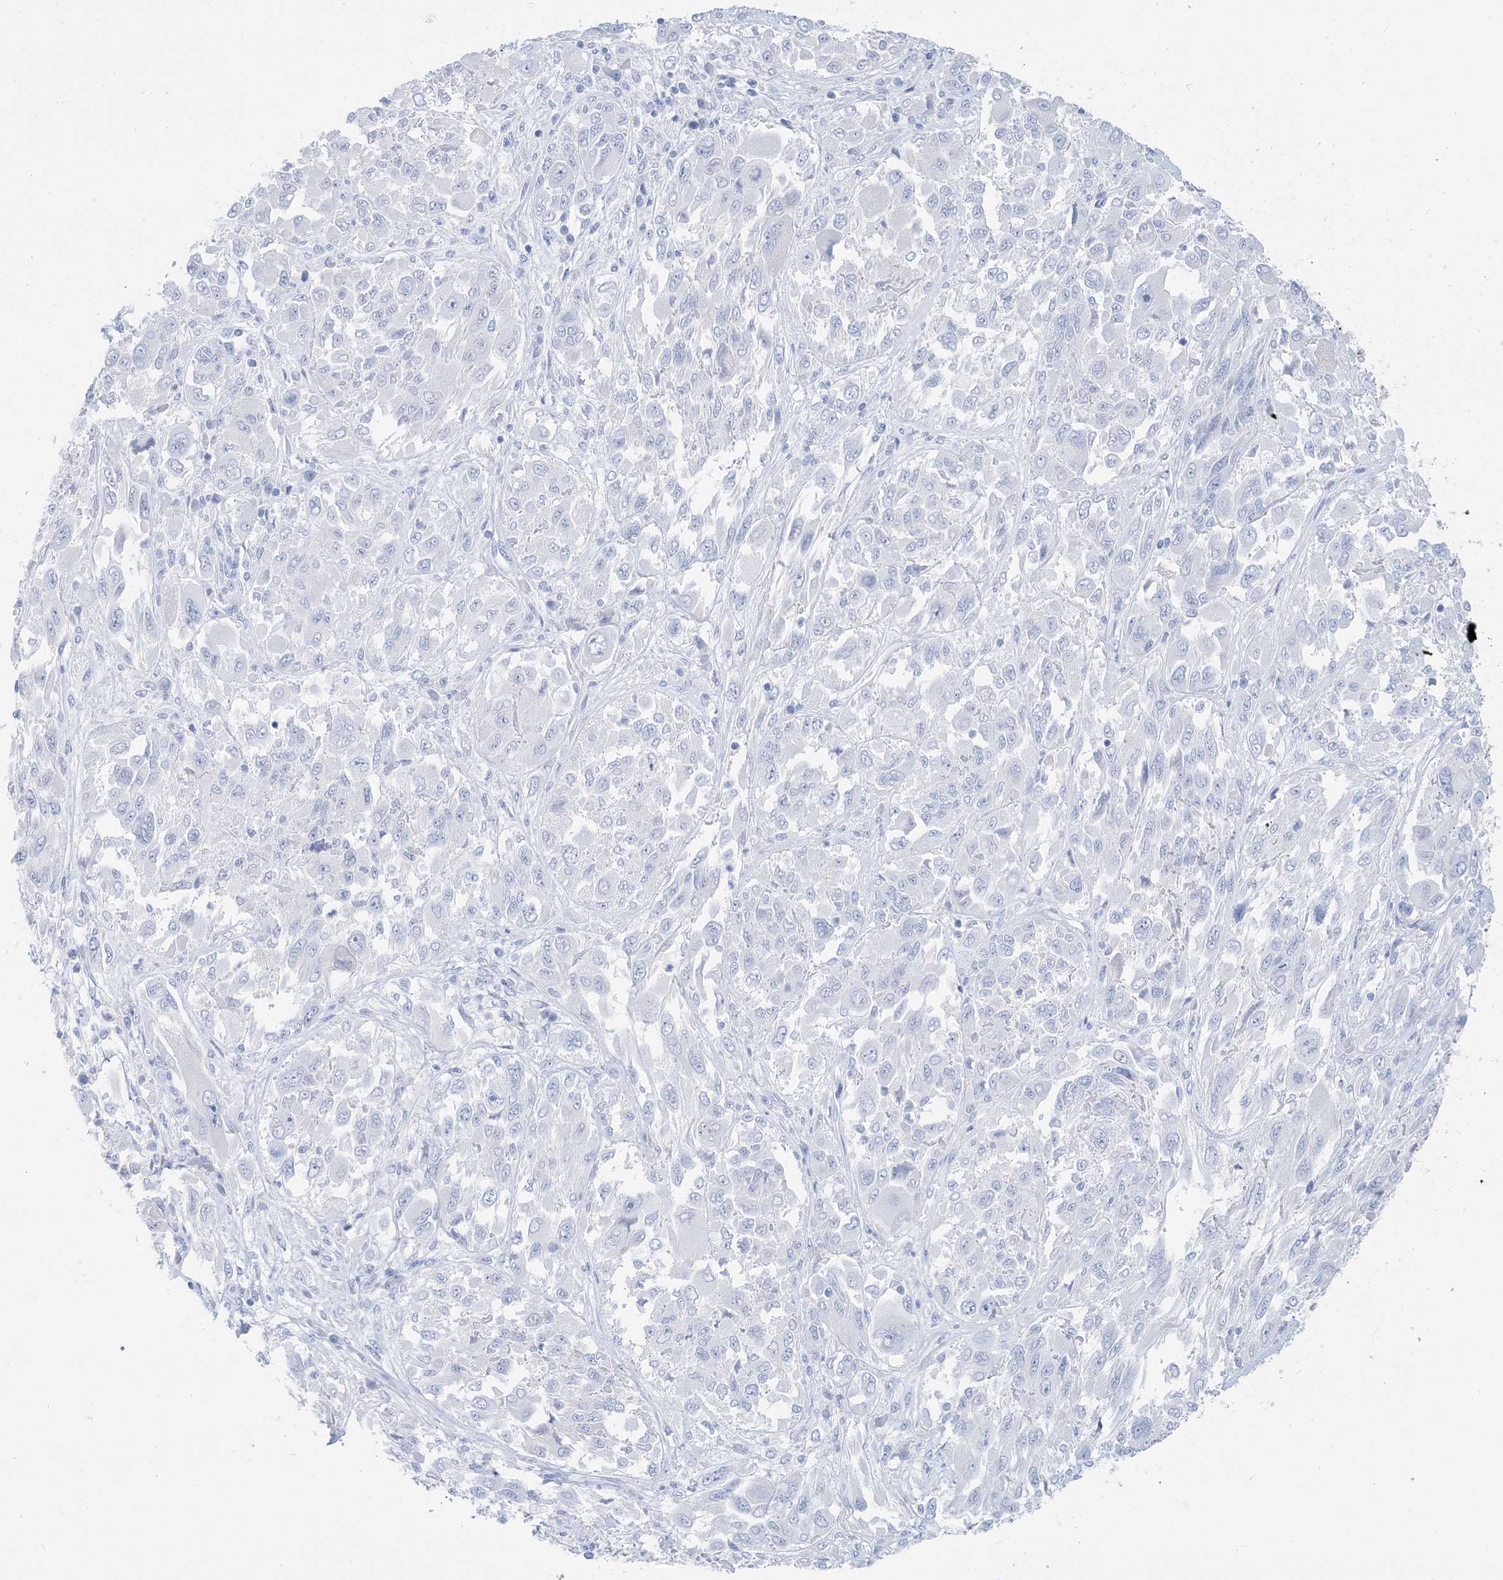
{"staining": {"intensity": "negative", "quantity": "none", "location": "none"}, "tissue": "melanoma", "cell_type": "Tumor cells", "image_type": "cancer", "snomed": [{"axis": "morphology", "description": "Malignant melanoma, NOS"}, {"axis": "topography", "description": "Skin"}], "caption": "The immunohistochemistry image has no significant positivity in tumor cells of malignant melanoma tissue.", "gene": "SH3YL1", "patient": {"sex": "female", "age": 91}}